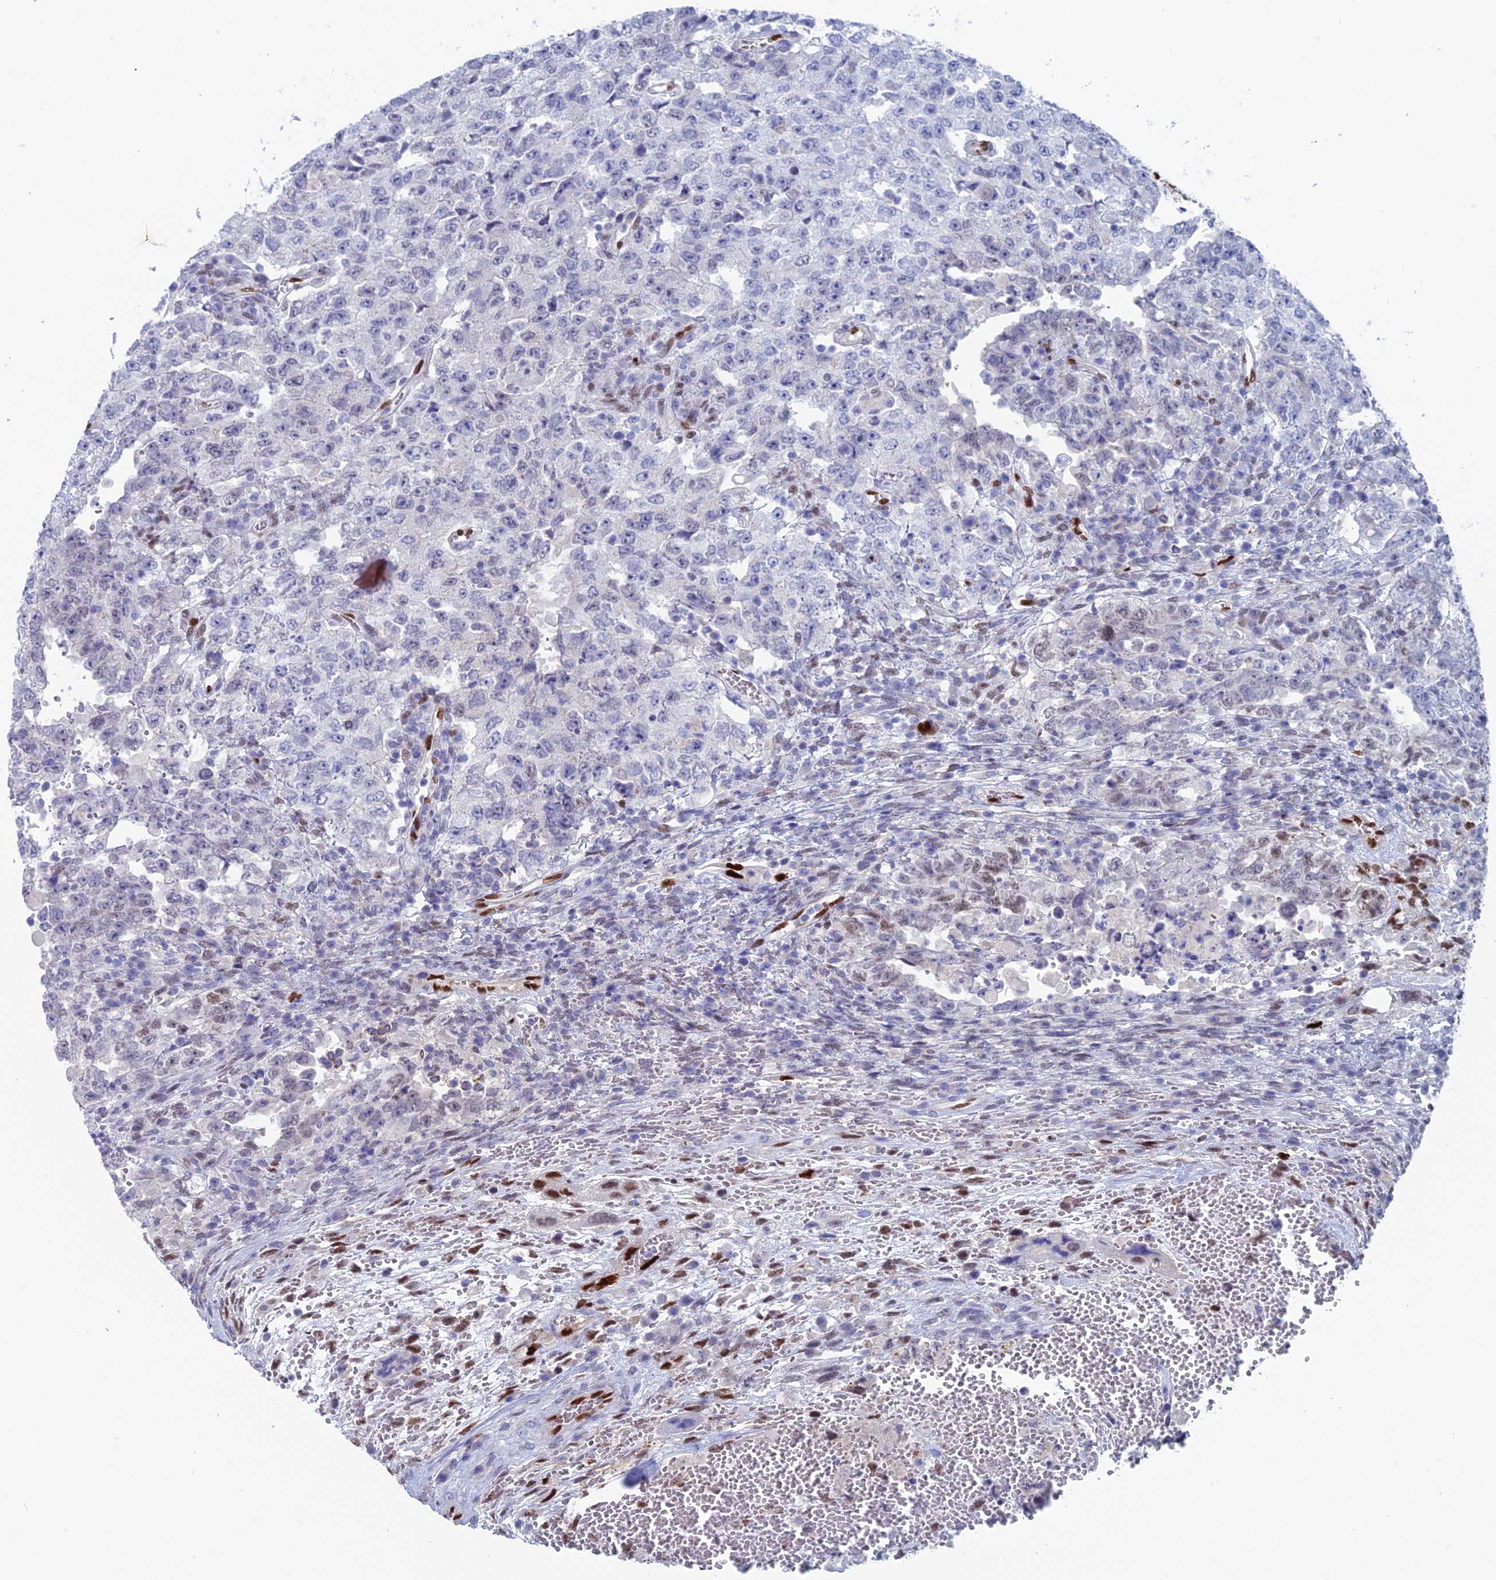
{"staining": {"intensity": "weak", "quantity": "<25%", "location": "nuclear"}, "tissue": "testis cancer", "cell_type": "Tumor cells", "image_type": "cancer", "snomed": [{"axis": "morphology", "description": "Carcinoma, Embryonal, NOS"}, {"axis": "topography", "description": "Testis"}], "caption": "Tumor cells show no significant staining in testis cancer.", "gene": "NOL4L", "patient": {"sex": "male", "age": 26}}